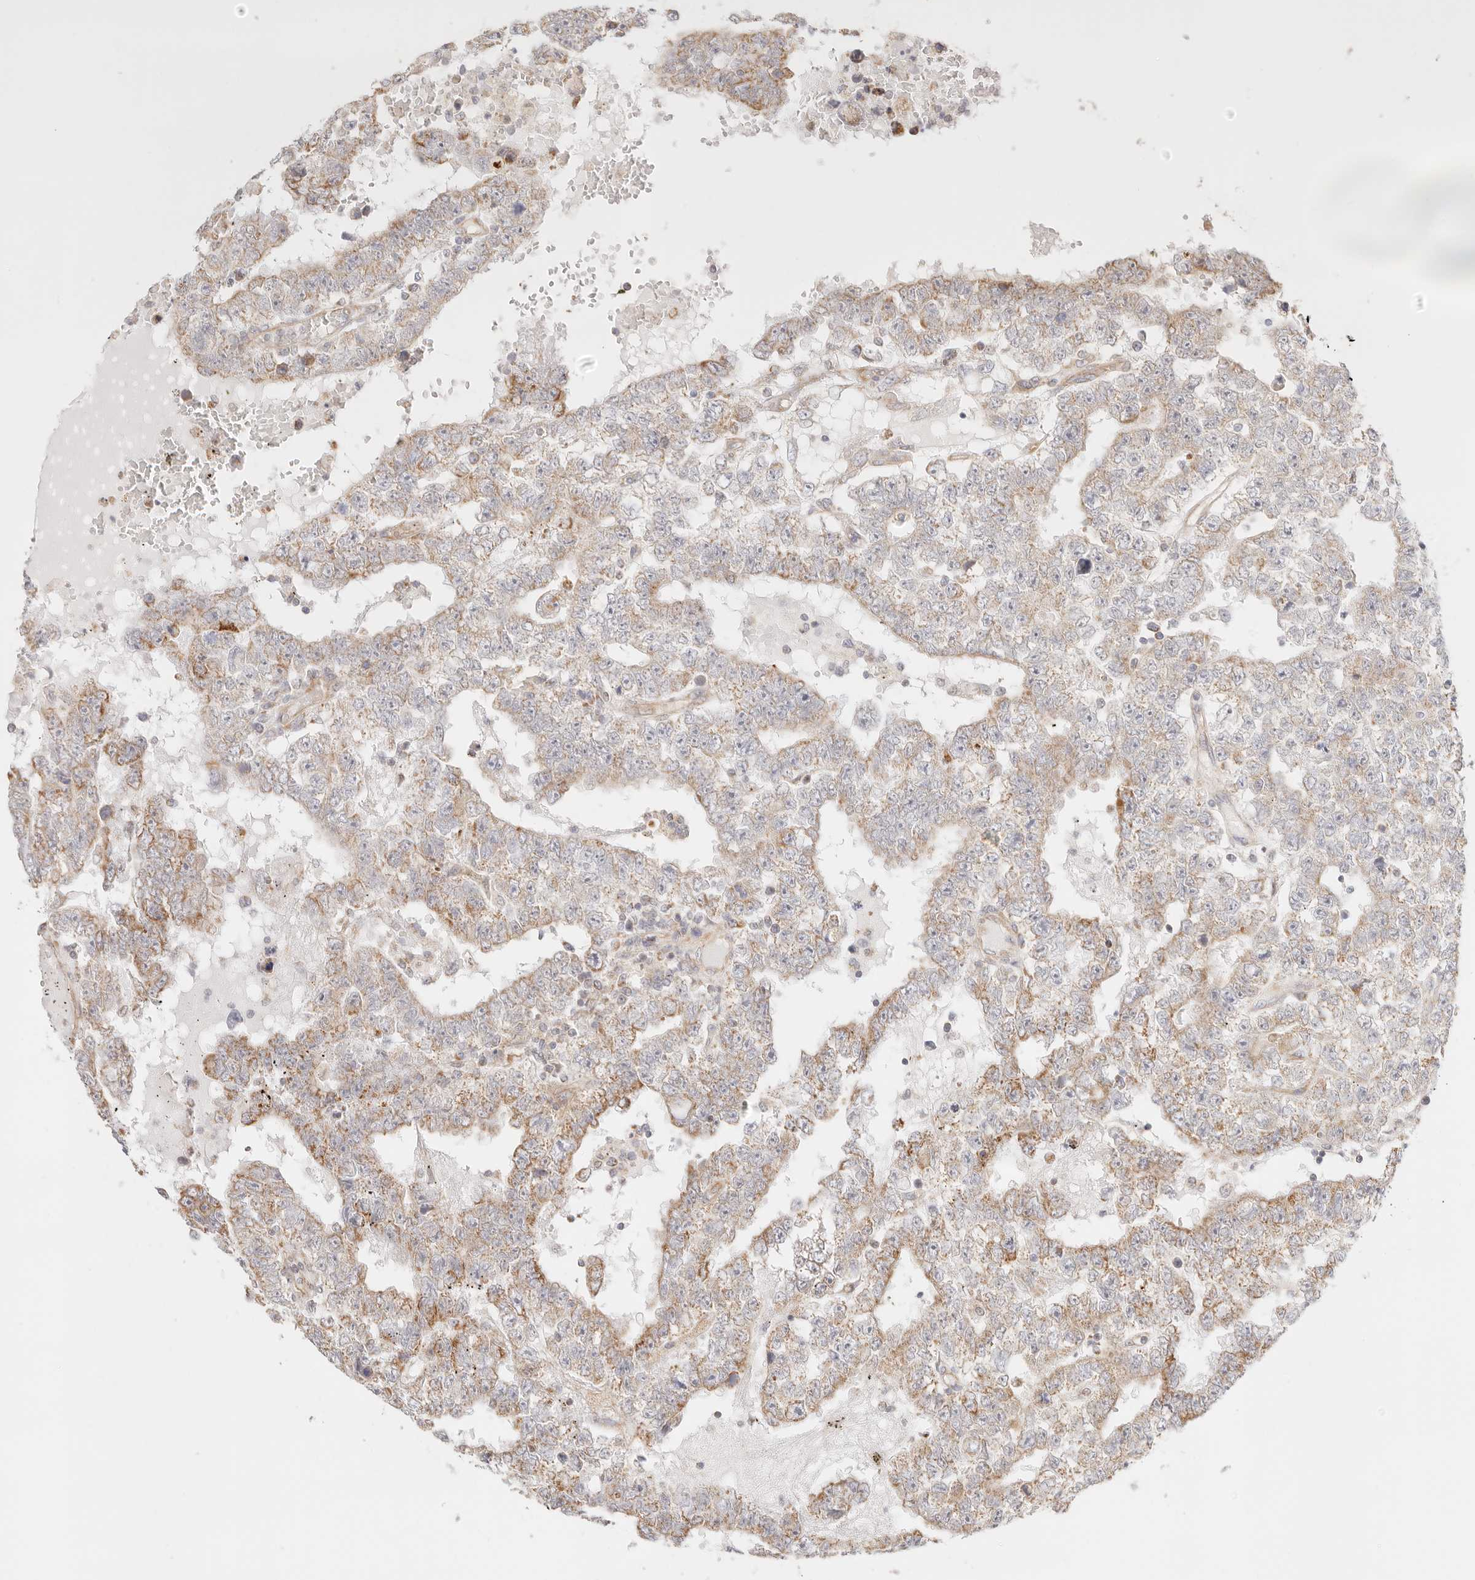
{"staining": {"intensity": "moderate", "quantity": "25%-75%", "location": "cytoplasmic/membranous"}, "tissue": "testis cancer", "cell_type": "Tumor cells", "image_type": "cancer", "snomed": [{"axis": "morphology", "description": "Carcinoma, Embryonal, NOS"}, {"axis": "topography", "description": "Testis"}], "caption": "Protein staining of testis cancer tissue displays moderate cytoplasmic/membranous staining in about 25%-75% of tumor cells.", "gene": "ZC3H11A", "patient": {"sex": "male", "age": 25}}